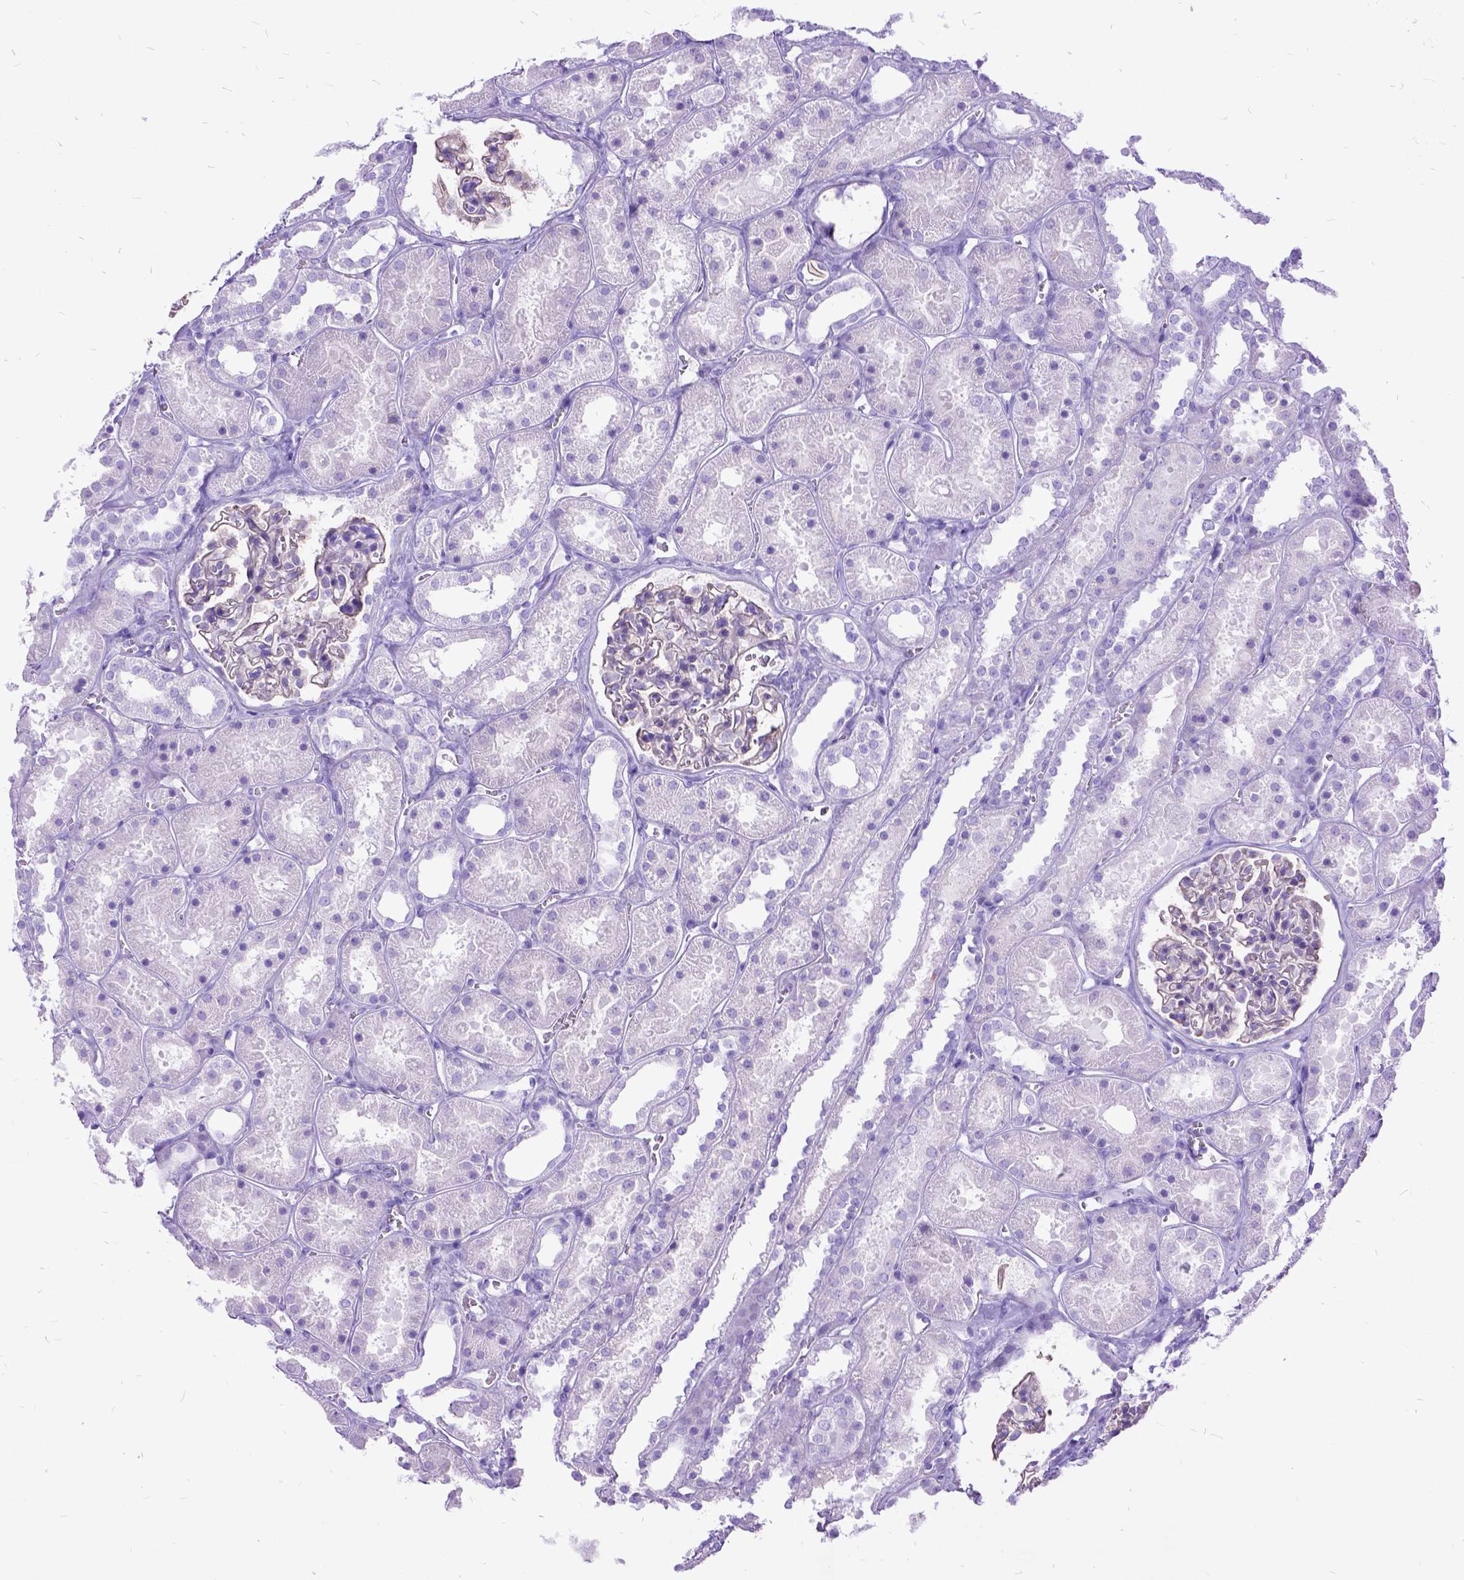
{"staining": {"intensity": "negative", "quantity": "none", "location": "none"}, "tissue": "kidney", "cell_type": "Cells in glomeruli", "image_type": "normal", "snomed": [{"axis": "morphology", "description": "Normal tissue, NOS"}, {"axis": "topography", "description": "Kidney"}], "caption": "Normal kidney was stained to show a protein in brown. There is no significant positivity in cells in glomeruli. (Immunohistochemistry (ihc), brightfield microscopy, high magnification).", "gene": "ARL9", "patient": {"sex": "female", "age": 41}}